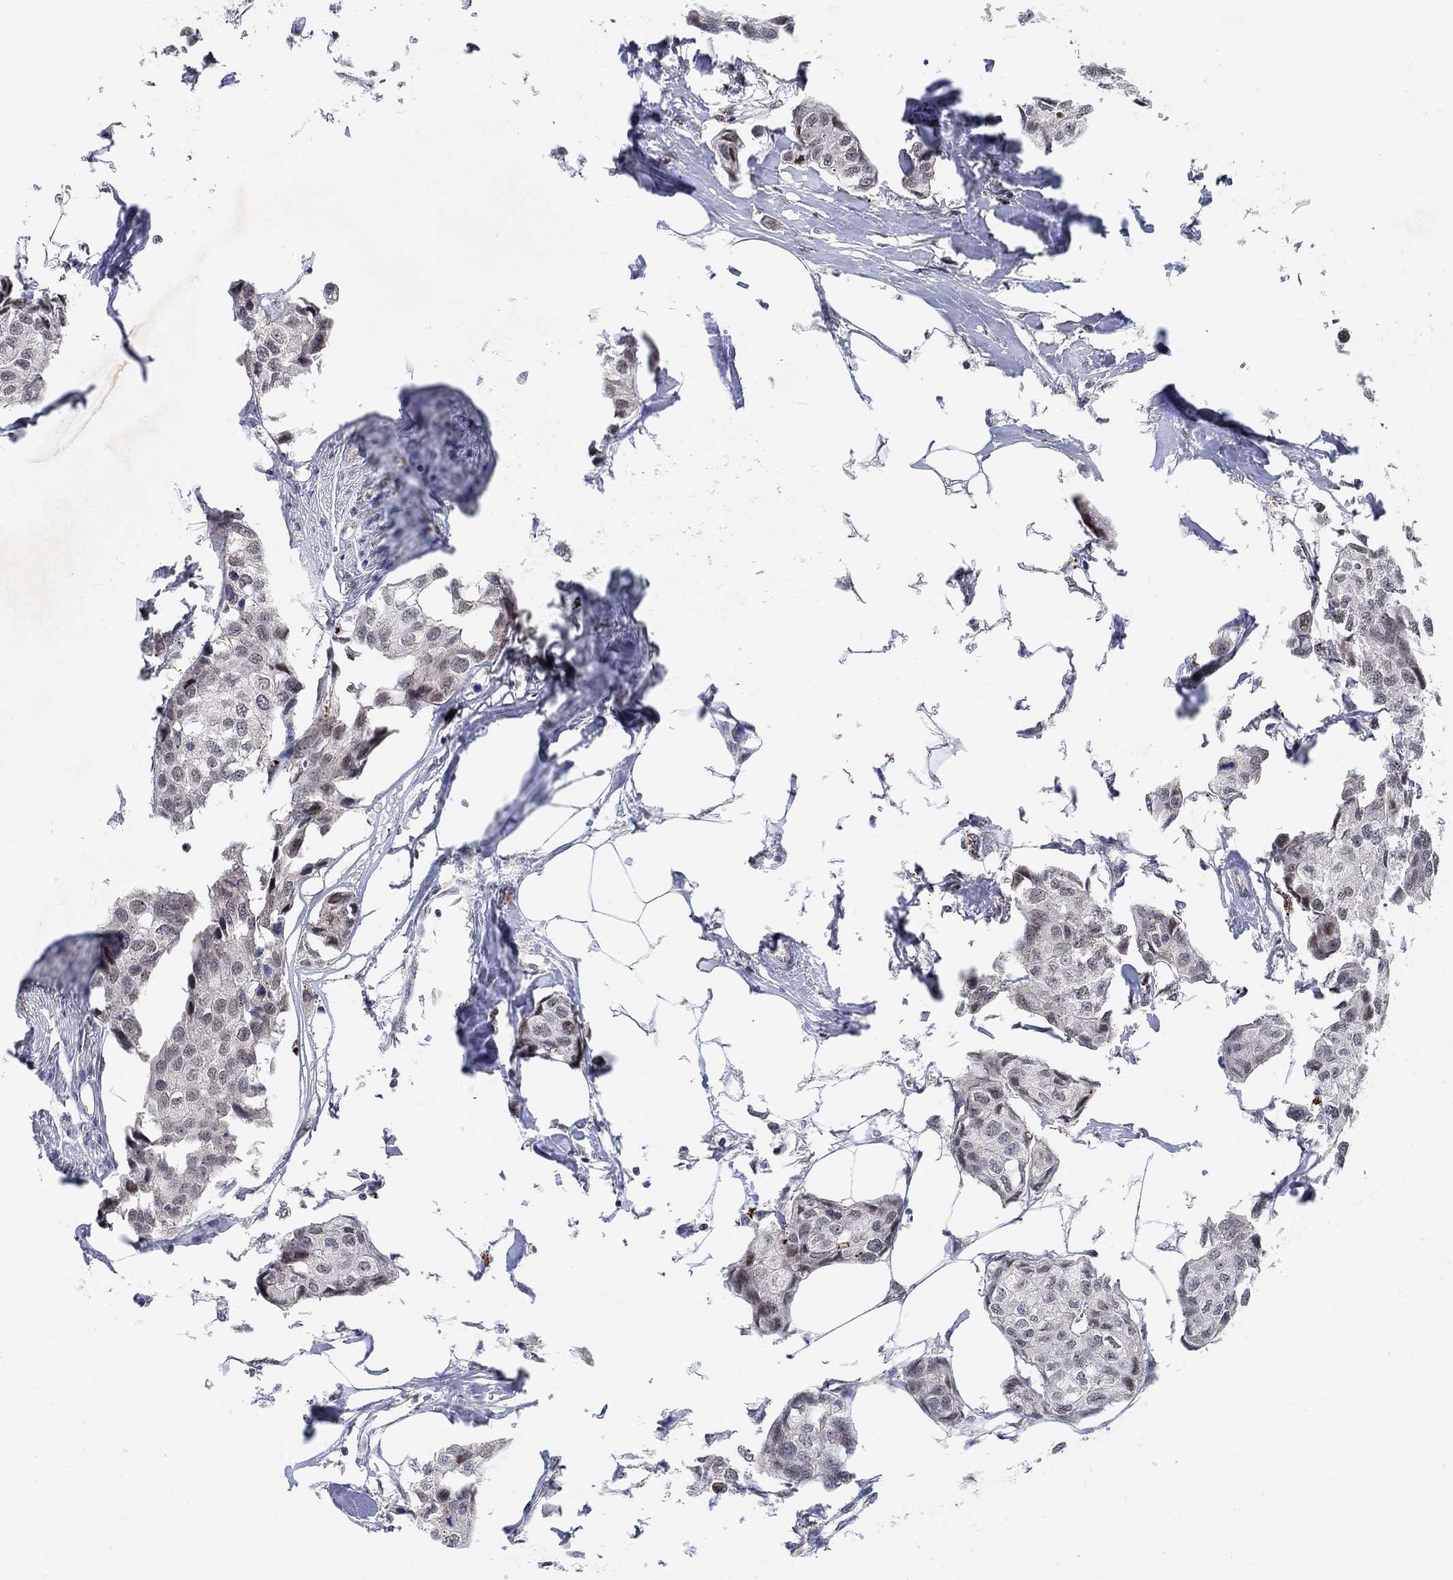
{"staining": {"intensity": "negative", "quantity": "none", "location": "none"}, "tissue": "breast cancer", "cell_type": "Tumor cells", "image_type": "cancer", "snomed": [{"axis": "morphology", "description": "Duct carcinoma"}, {"axis": "topography", "description": "Breast"}], "caption": "This is an immunohistochemistry image of intraductal carcinoma (breast). There is no positivity in tumor cells.", "gene": "THAP8", "patient": {"sex": "female", "age": 80}}